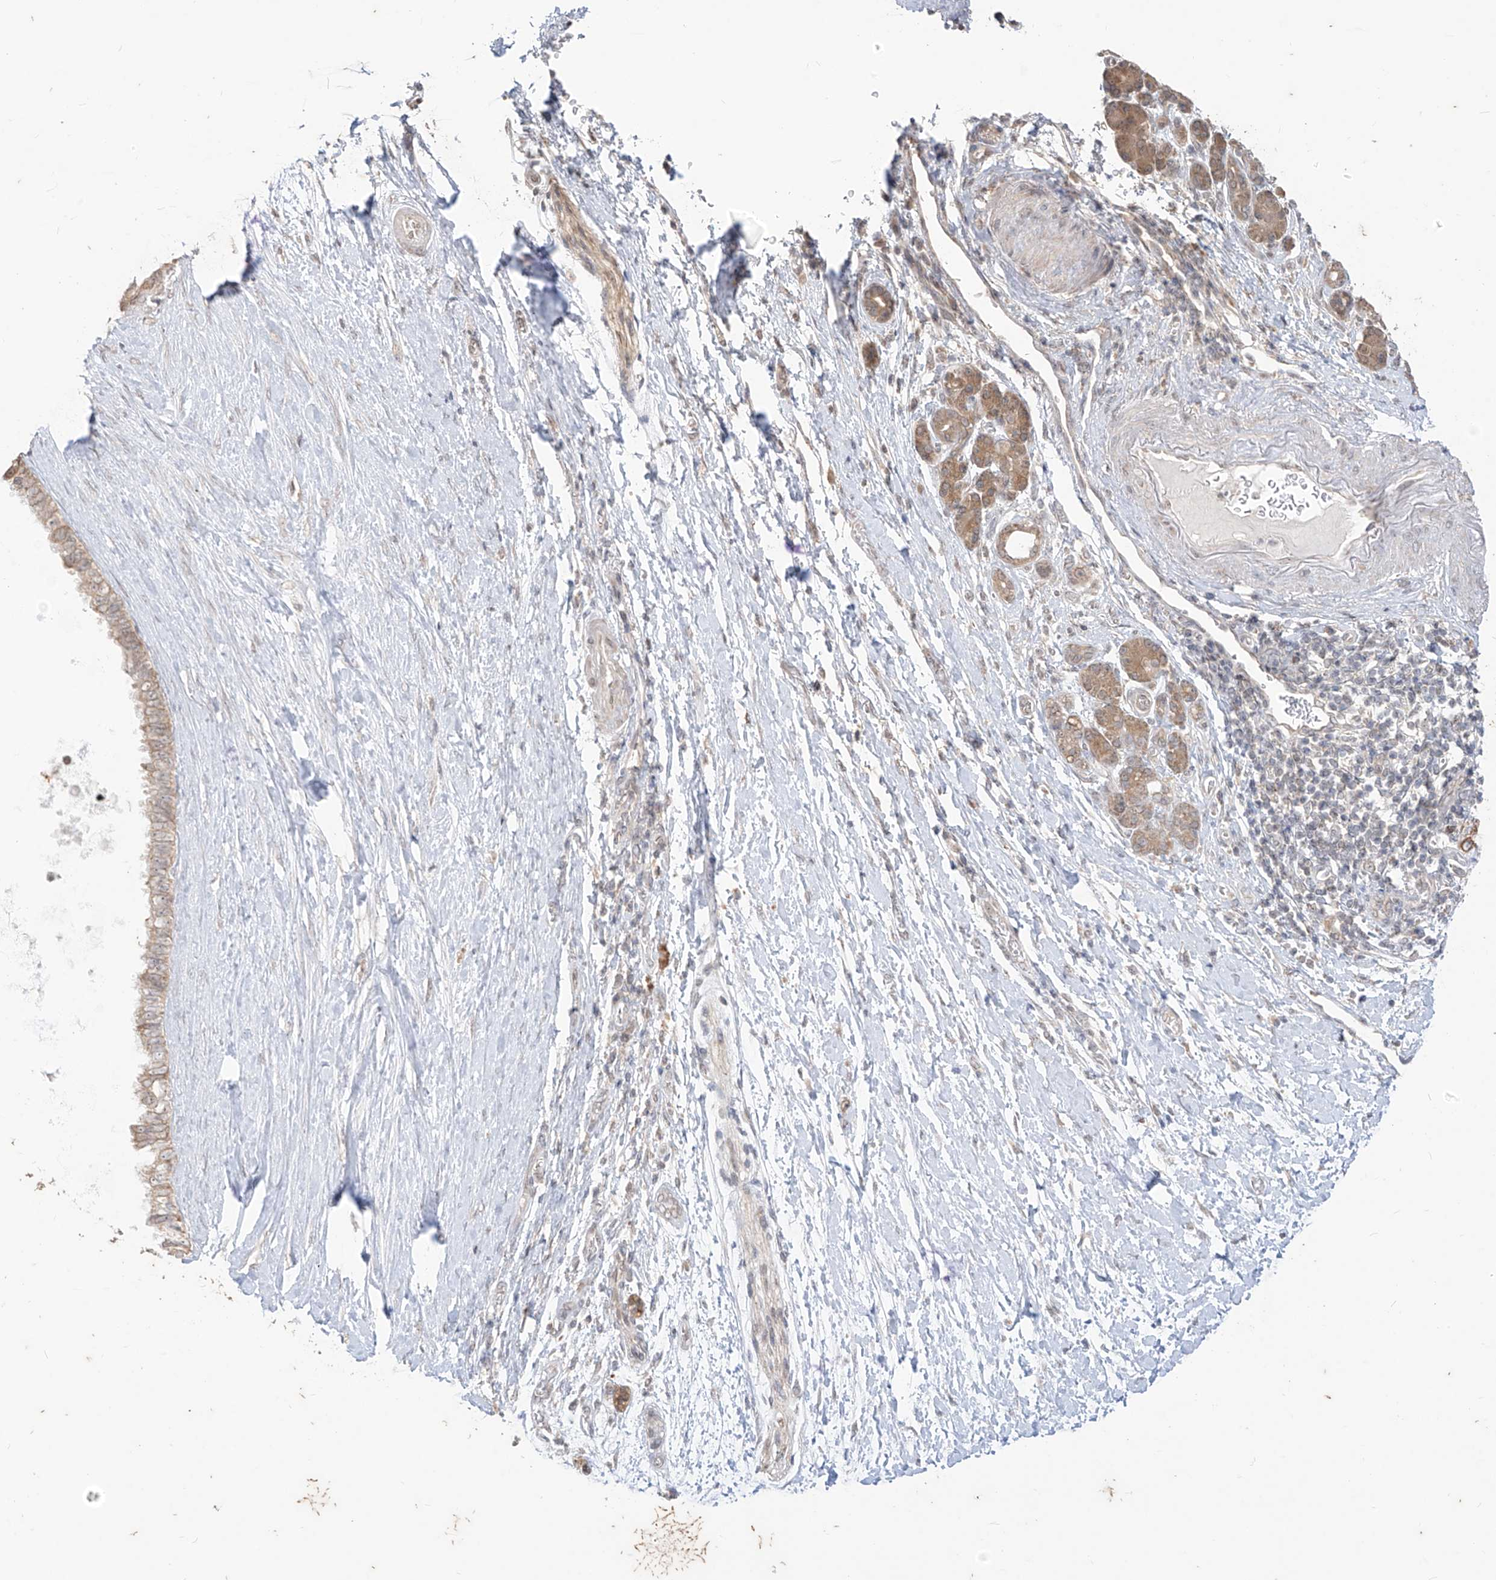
{"staining": {"intensity": "weak", "quantity": ">75%", "location": "cytoplasmic/membranous"}, "tissue": "pancreatic cancer", "cell_type": "Tumor cells", "image_type": "cancer", "snomed": [{"axis": "morphology", "description": "Adenocarcinoma, NOS"}, {"axis": "topography", "description": "Pancreas"}], "caption": "Protein staining of pancreatic cancer (adenocarcinoma) tissue demonstrates weak cytoplasmic/membranous expression in about >75% of tumor cells. The staining was performed using DAB, with brown indicating positive protein expression. Nuclei are stained blue with hematoxylin.", "gene": "MTUS2", "patient": {"sex": "female", "age": 72}}